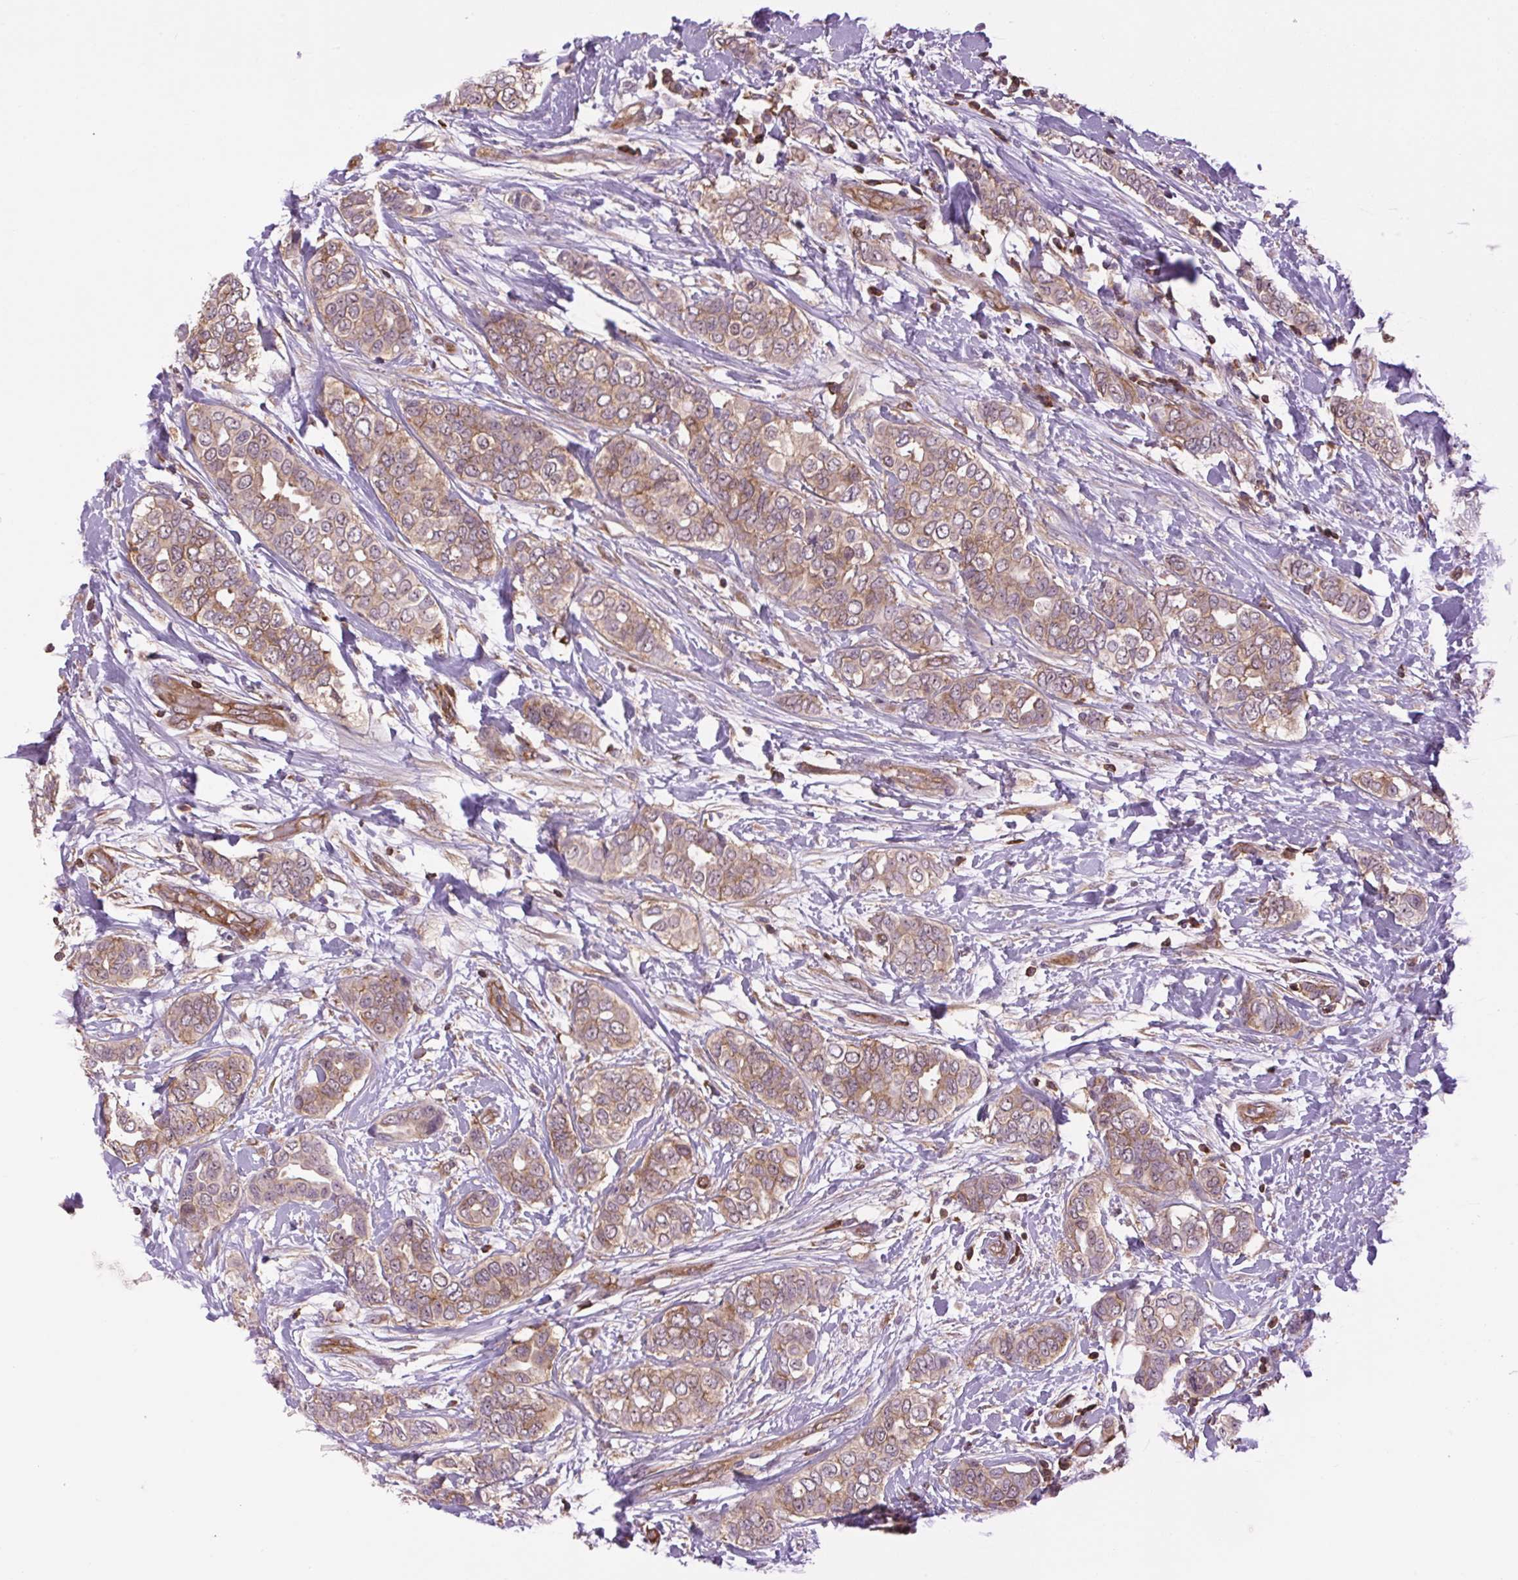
{"staining": {"intensity": "moderate", "quantity": ">75%", "location": "cytoplasmic/membranous,nuclear"}, "tissue": "breast cancer", "cell_type": "Tumor cells", "image_type": "cancer", "snomed": [{"axis": "morphology", "description": "Lobular carcinoma"}, {"axis": "topography", "description": "Breast"}], "caption": "Brown immunohistochemical staining in human lobular carcinoma (breast) displays moderate cytoplasmic/membranous and nuclear positivity in approximately >75% of tumor cells.", "gene": "PLCG1", "patient": {"sex": "female", "age": 51}}